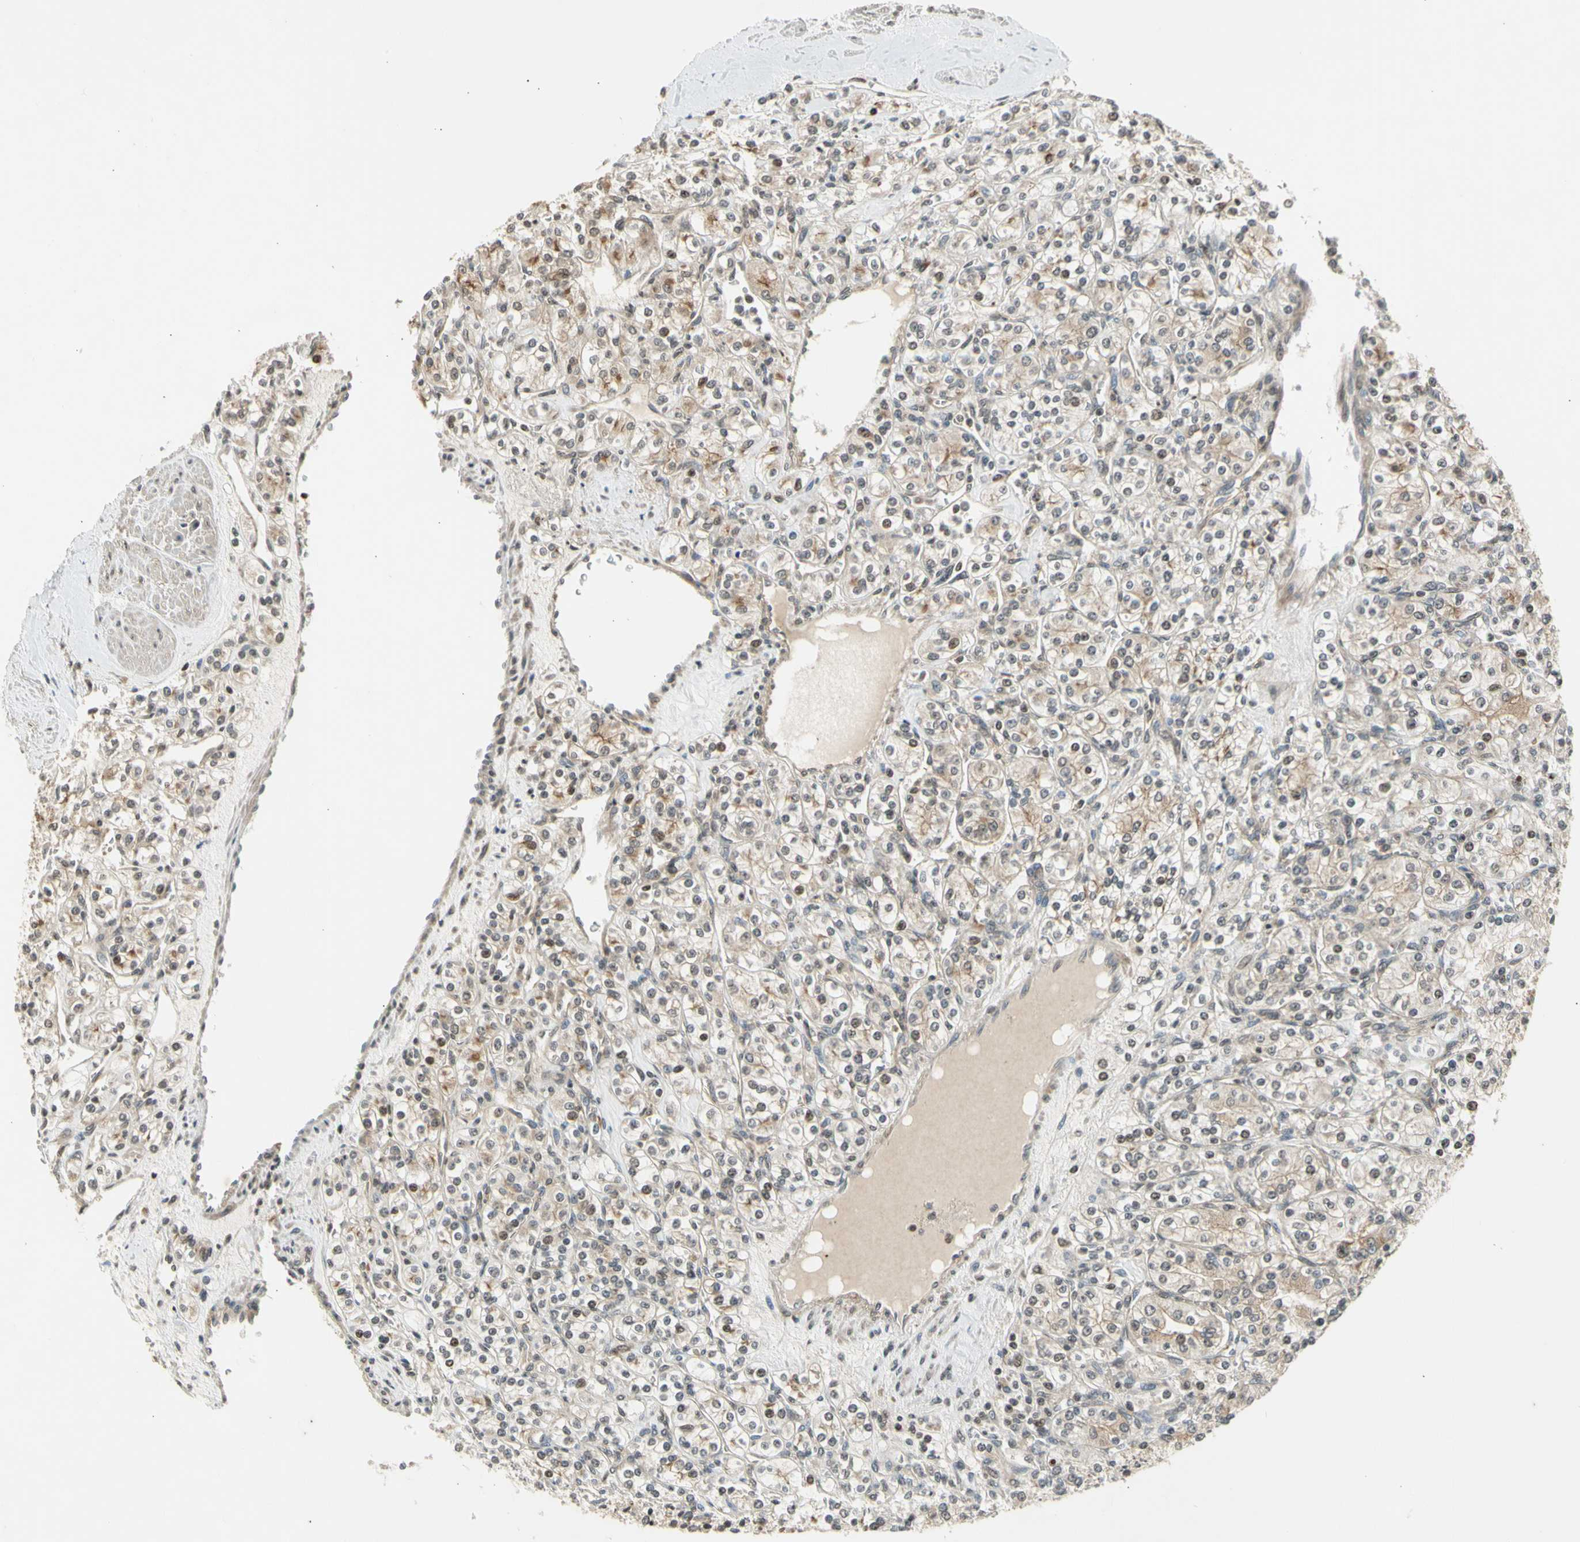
{"staining": {"intensity": "weak", "quantity": "25%-75%", "location": "cytoplasmic/membranous"}, "tissue": "renal cancer", "cell_type": "Tumor cells", "image_type": "cancer", "snomed": [{"axis": "morphology", "description": "Adenocarcinoma, NOS"}, {"axis": "topography", "description": "Kidney"}], "caption": "Human renal adenocarcinoma stained with a protein marker reveals weak staining in tumor cells.", "gene": "EFNB2", "patient": {"sex": "male", "age": 77}}